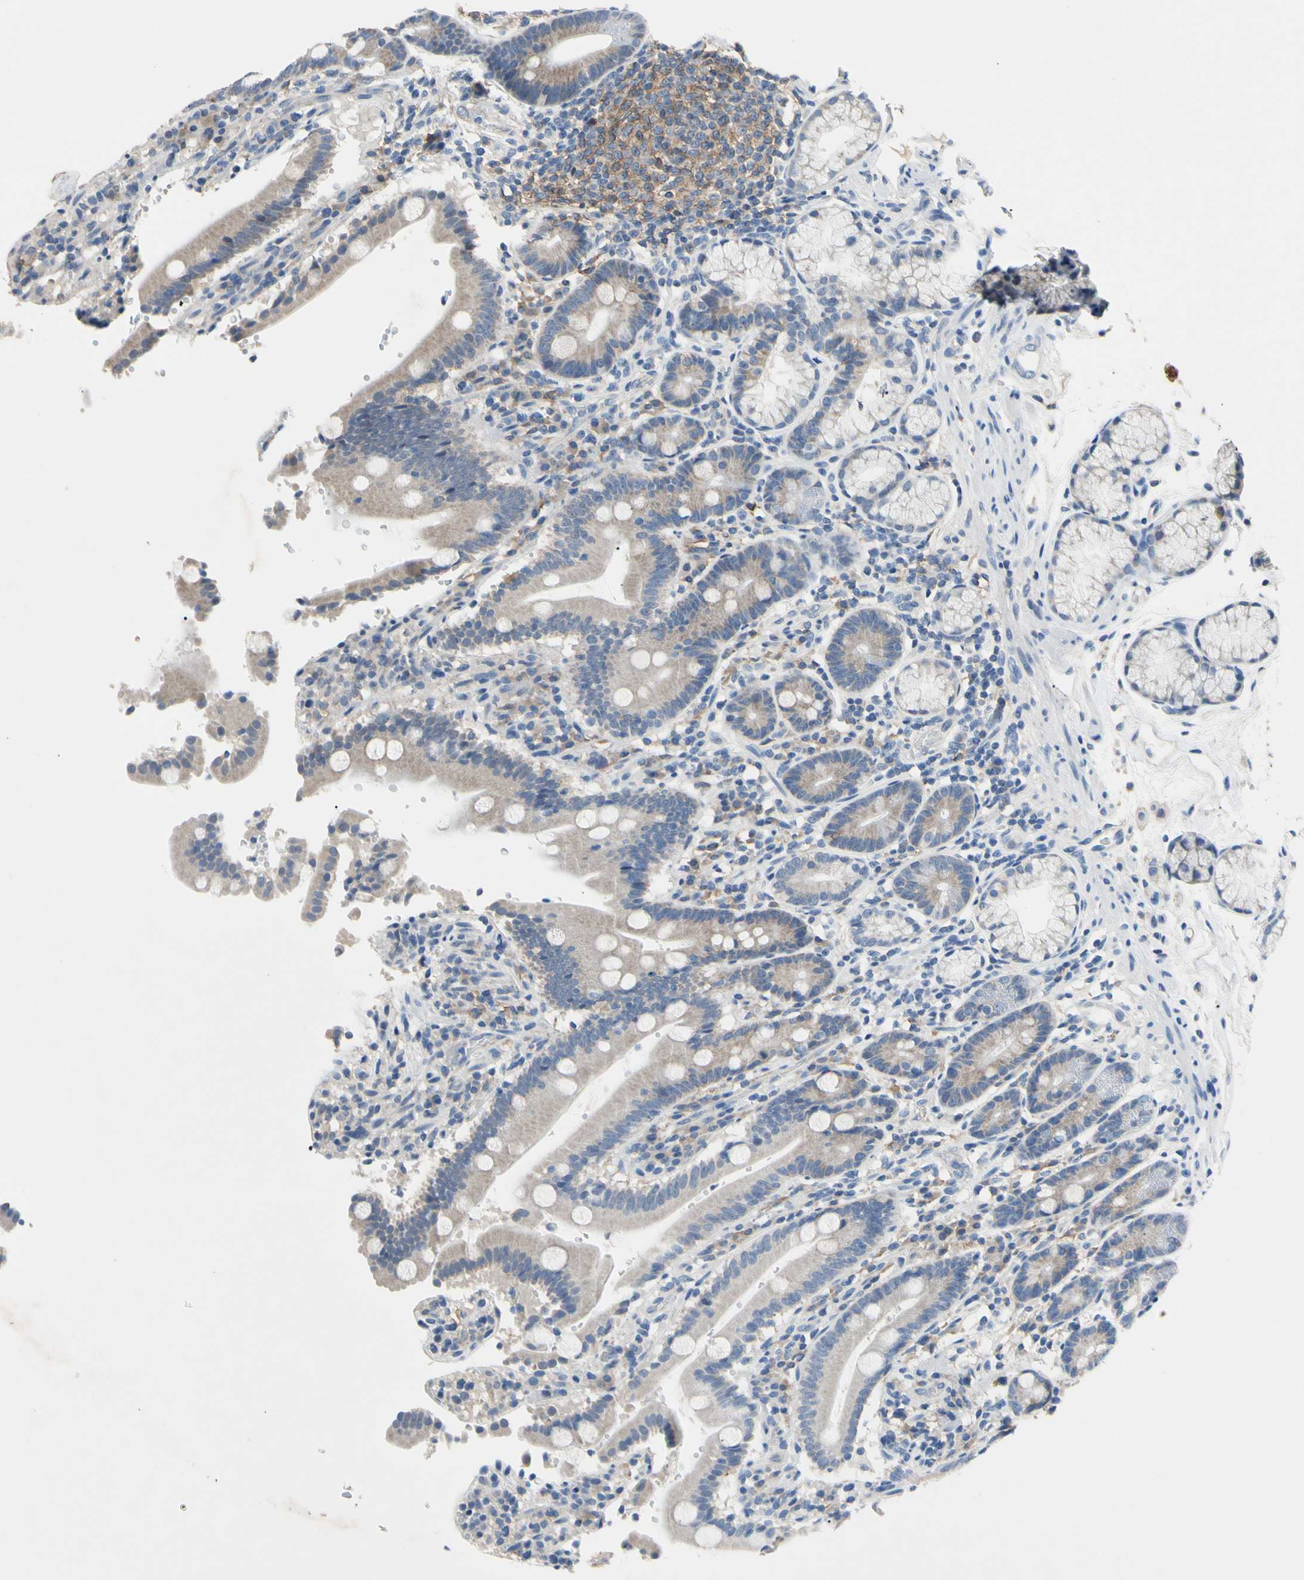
{"staining": {"intensity": "weak", "quantity": "25%-75%", "location": "cytoplasmic/membranous"}, "tissue": "duodenum", "cell_type": "Glandular cells", "image_type": "normal", "snomed": [{"axis": "morphology", "description": "Normal tissue, NOS"}, {"axis": "topography", "description": "Small intestine, NOS"}], "caption": "High-magnification brightfield microscopy of benign duodenum stained with DAB (brown) and counterstained with hematoxylin (blue). glandular cells exhibit weak cytoplasmic/membranous staining is present in approximately25%-75% of cells.", "gene": "PNKD", "patient": {"sex": "female", "age": 71}}